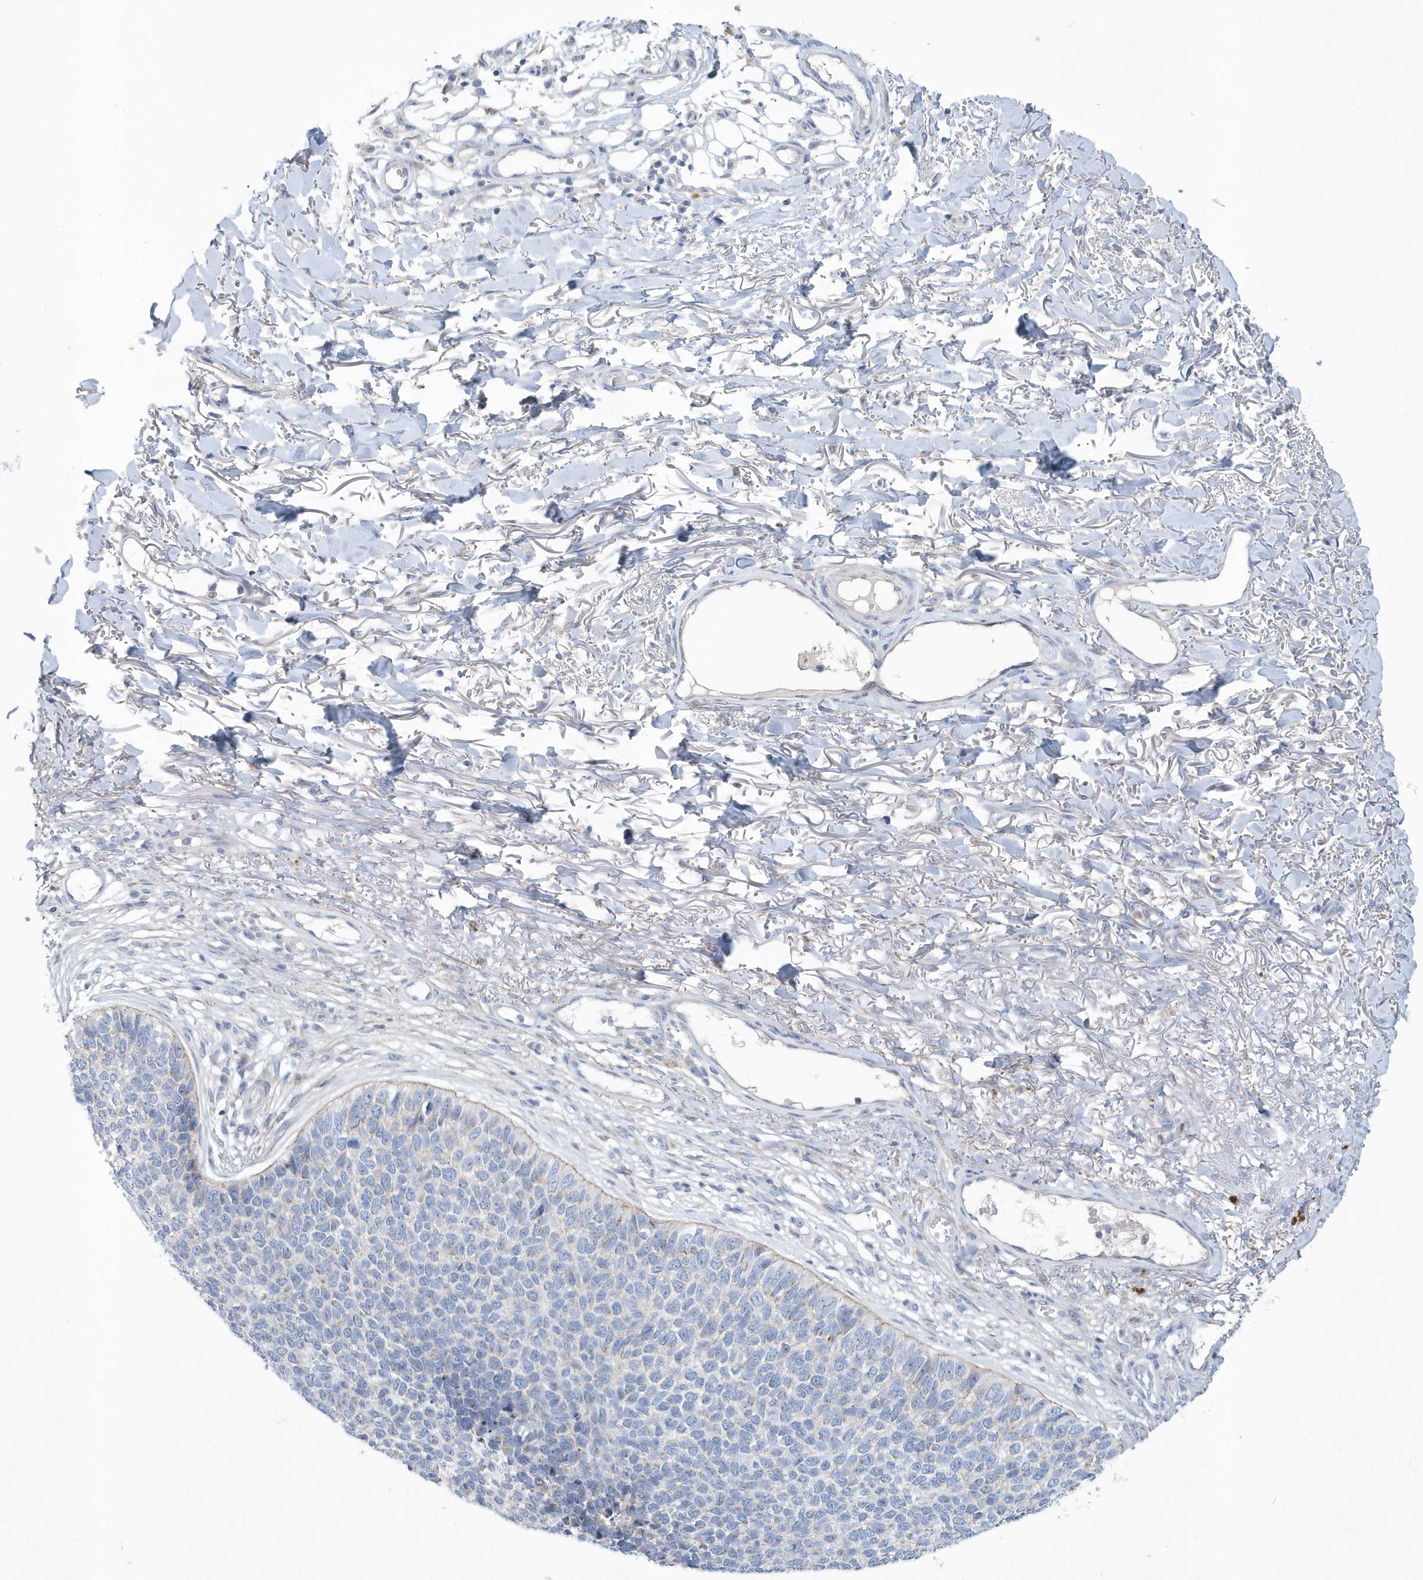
{"staining": {"intensity": "negative", "quantity": "none", "location": "none"}, "tissue": "skin cancer", "cell_type": "Tumor cells", "image_type": "cancer", "snomed": [{"axis": "morphology", "description": "Basal cell carcinoma"}, {"axis": "topography", "description": "Skin"}], "caption": "An image of human basal cell carcinoma (skin) is negative for staining in tumor cells.", "gene": "SPATA18", "patient": {"sex": "female", "age": 84}}